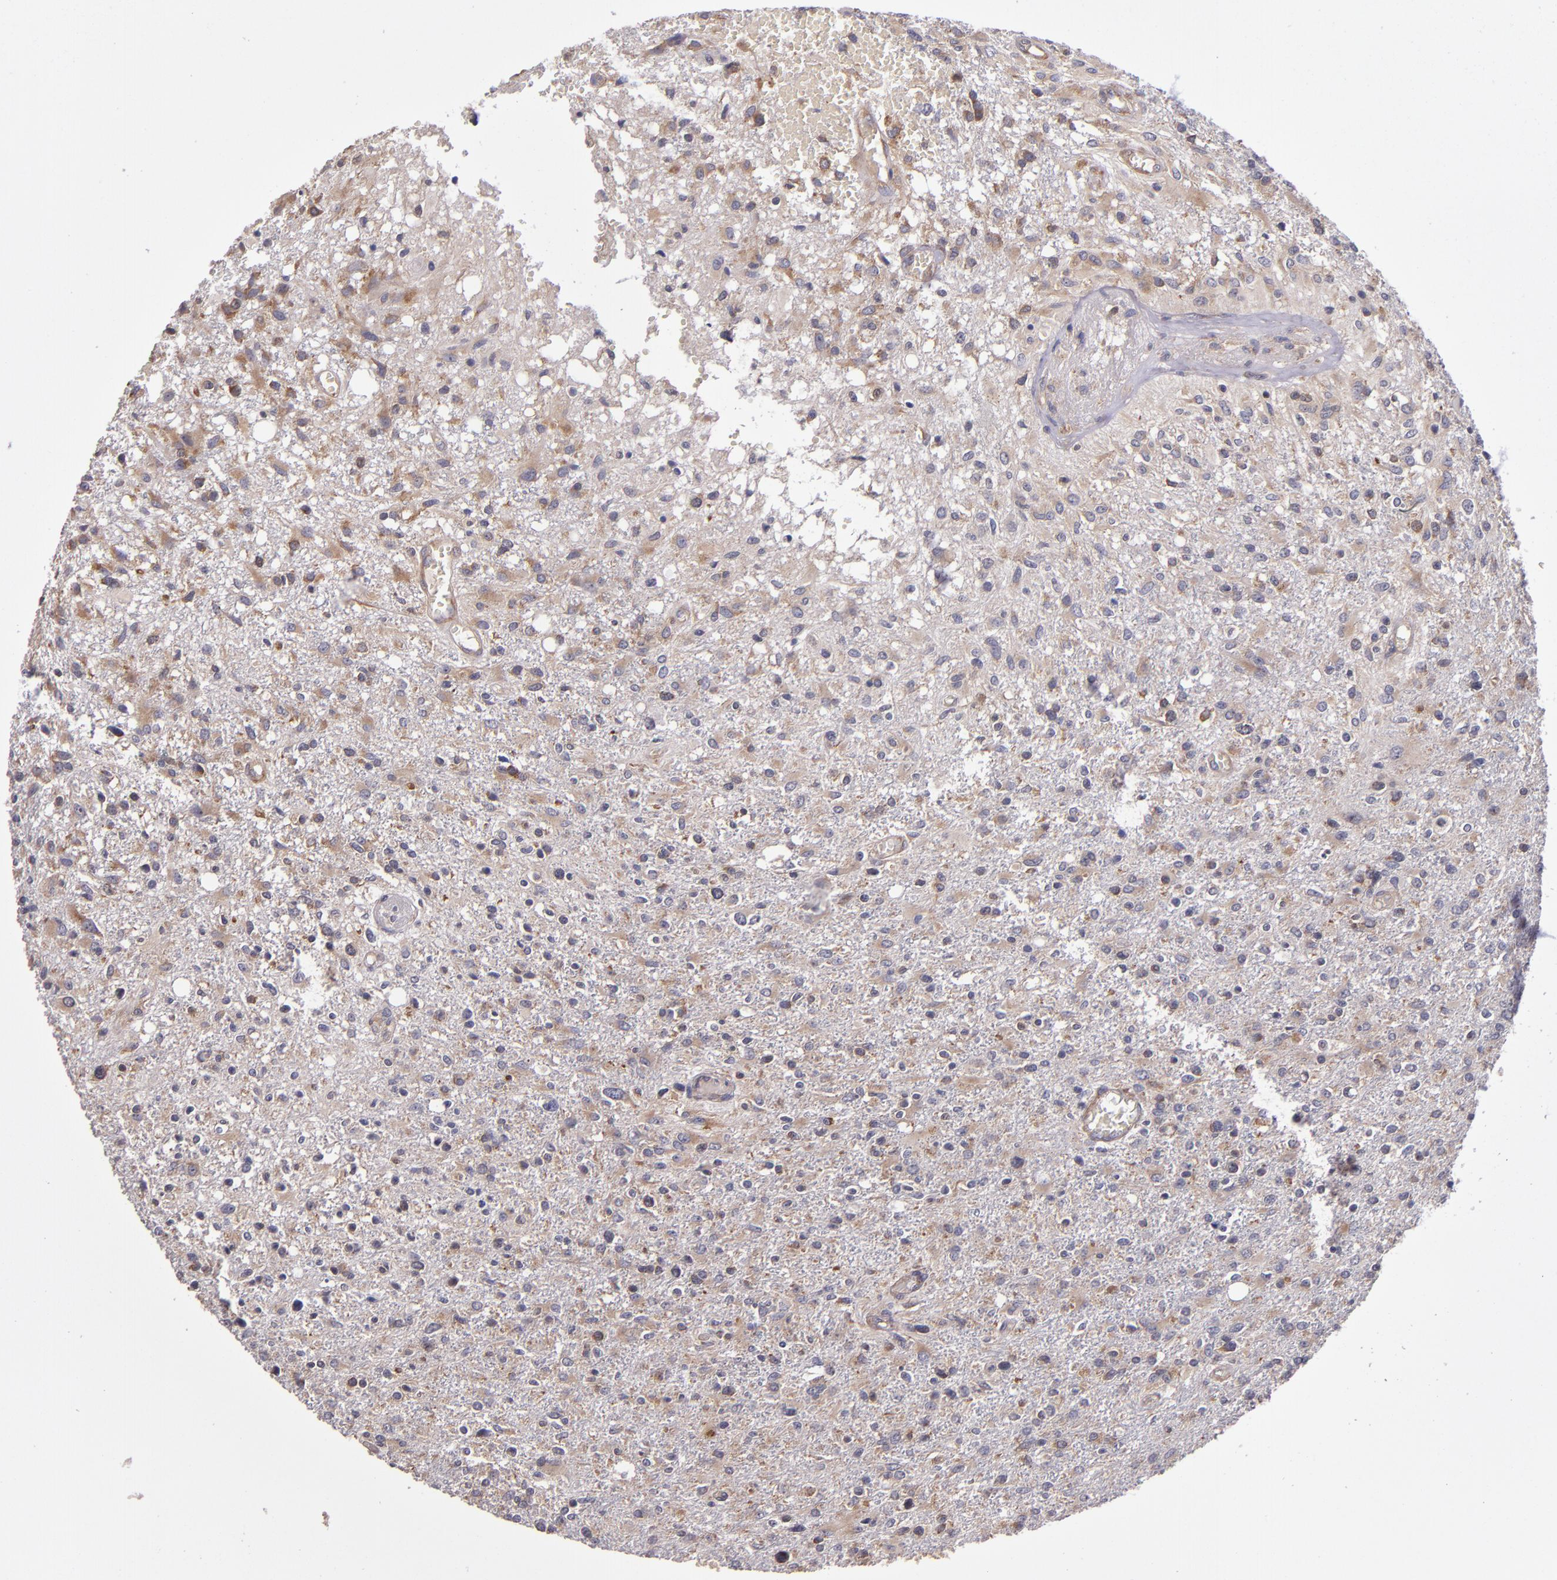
{"staining": {"intensity": "weak", "quantity": ">75%", "location": "cytoplasmic/membranous"}, "tissue": "glioma", "cell_type": "Tumor cells", "image_type": "cancer", "snomed": [{"axis": "morphology", "description": "Glioma, malignant, High grade"}, {"axis": "topography", "description": "Cerebral cortex"}], "caption": "Malignant high-grade glioma stained with DAB IHC demonstrates low levels of weak cytoplasmic/membranous positivity in approximately >75% of tumor cells. The protein of interest is shown in brown color, while the nuclei are stained blue.", "gene": "EIF4ENIF1", "patient": {"sex": "male", "age": 76}}